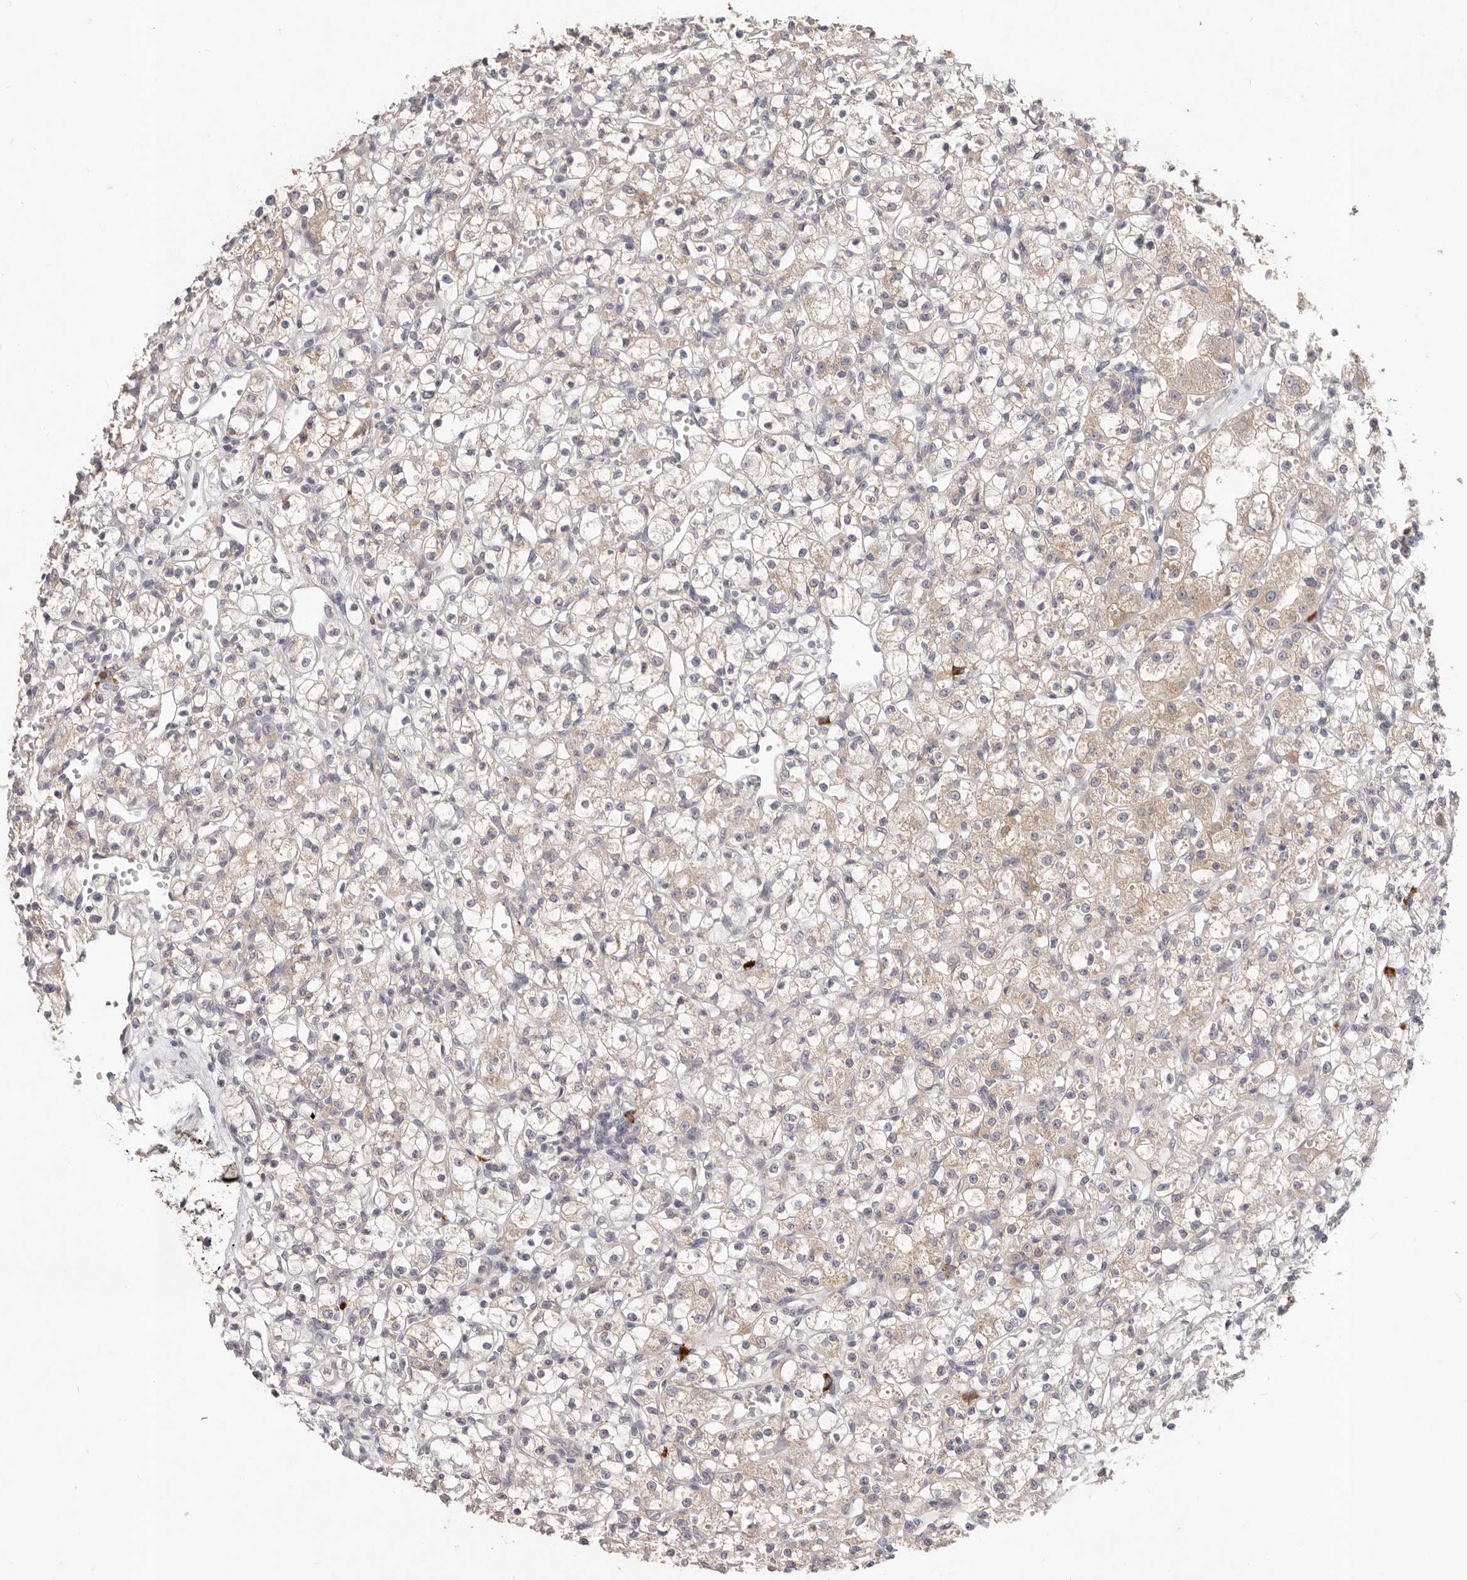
{"staining": {"intensity": "weak", "quantity": "<25%", "location": "cytoplasmic/membranous"}, "tissue": "renal cancer", "cell_type": "Tumor cells", "image_type": "cancer", "snomed": [{"axis": "morphology", "description": "Adenocarcinoma, NOS"}, {"axis": "topography", "description": "Kidney"}], "caption": "Tumor cells are negative for protein expression in human adenocarcinoma (renal).", "gene": "WDR77", "patient": {"sex": "female", "age": 59}}